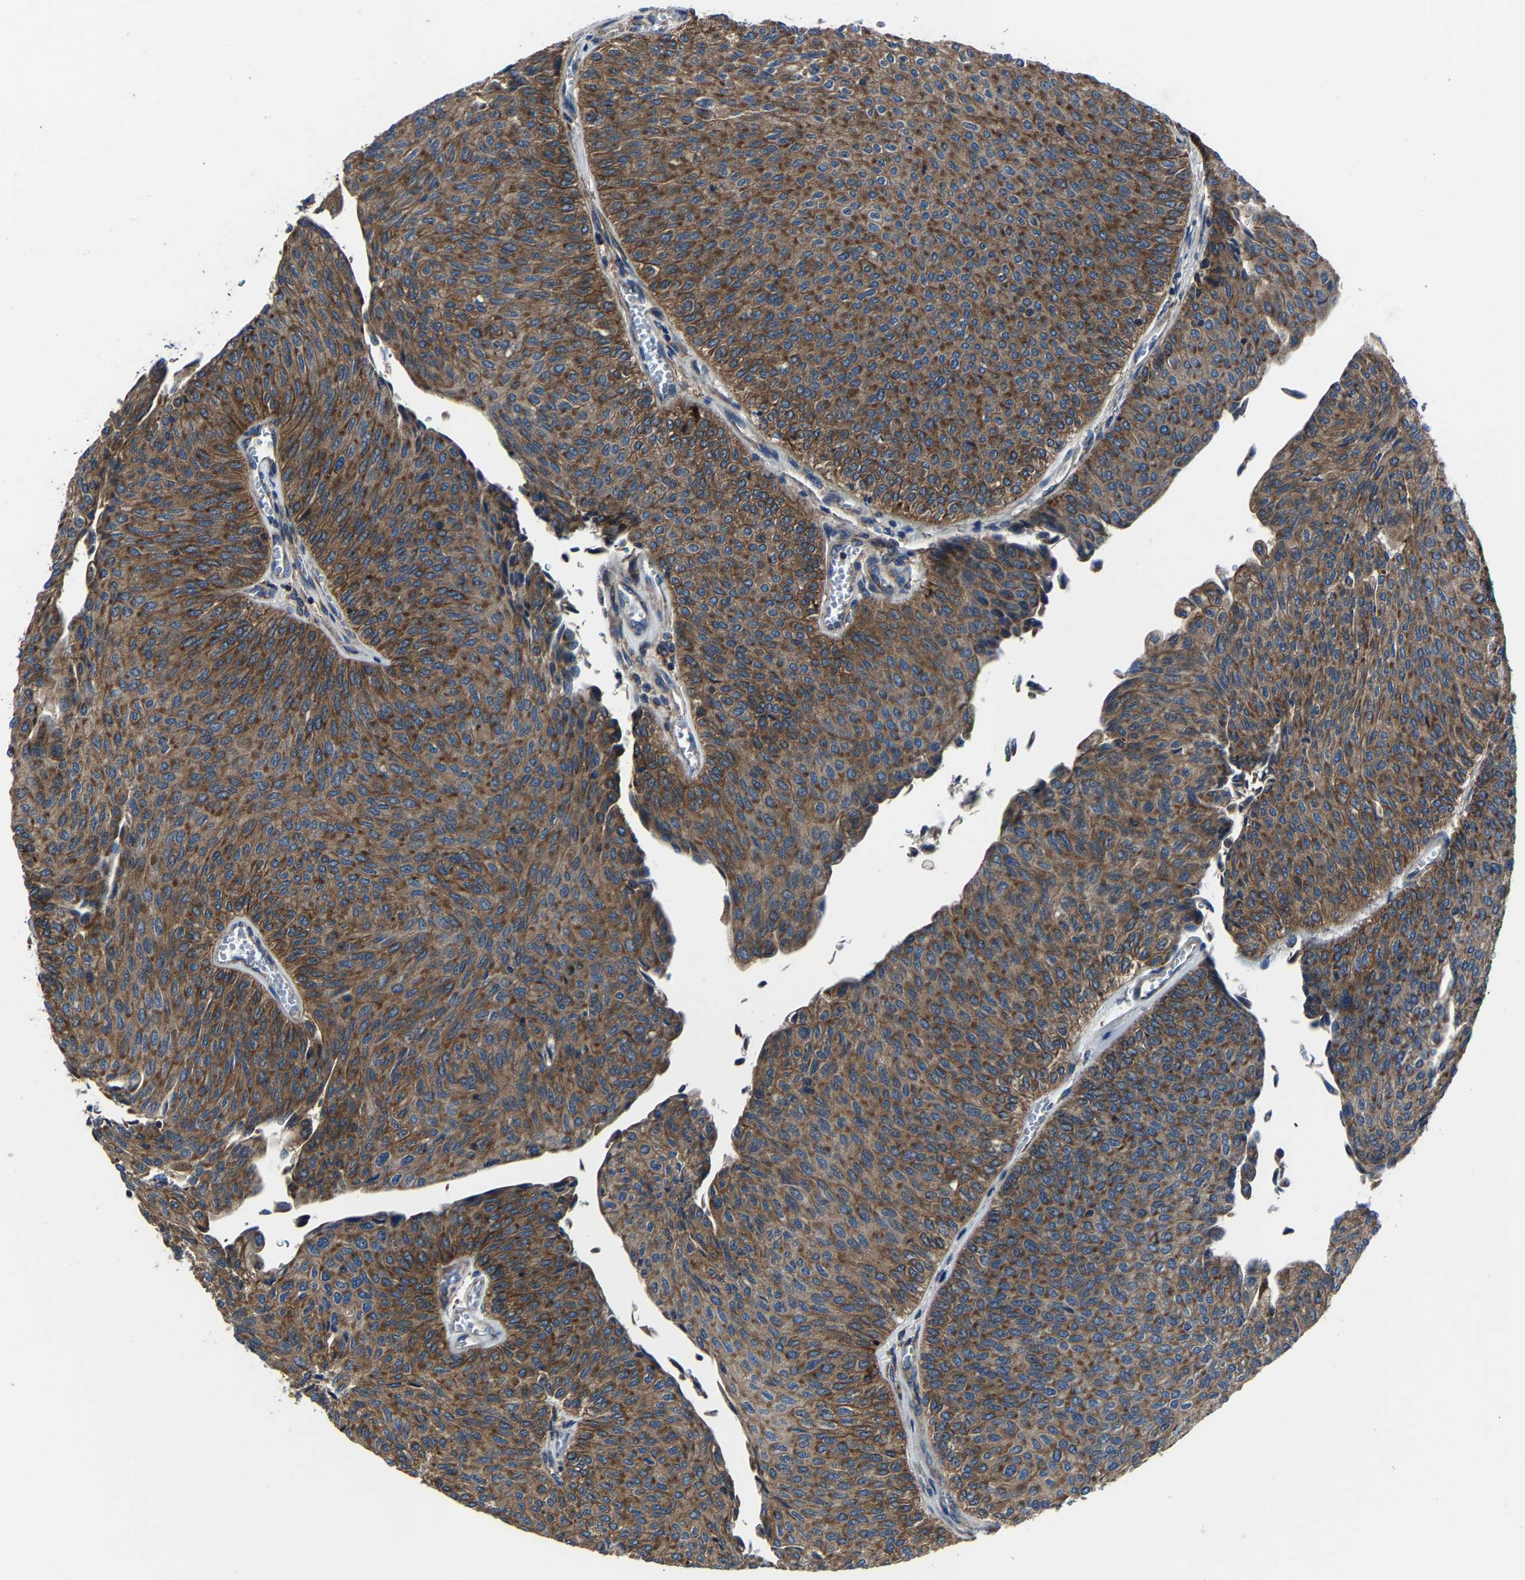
{"staining": {"intensity": "strong", "quantity": ">75%", "location": "cytoplasmic/membranous"}, "tissue": "urothelial cancer", "cell_type": "Tumor cells", "image_type": "cancer", "snomed": [{"axis": "morphology", "description": "Urothelial carcinoma, Low grade"}, {"axis": "topography", "description": "Urinary bladder"}], "caption": "A brown stain highlights strong cytoplasmic/membranous staining of a protein in human urothelial cancer tumor cells.", "gene": "KIAA1958", "patient": {"sex": "male", "age": 78}}